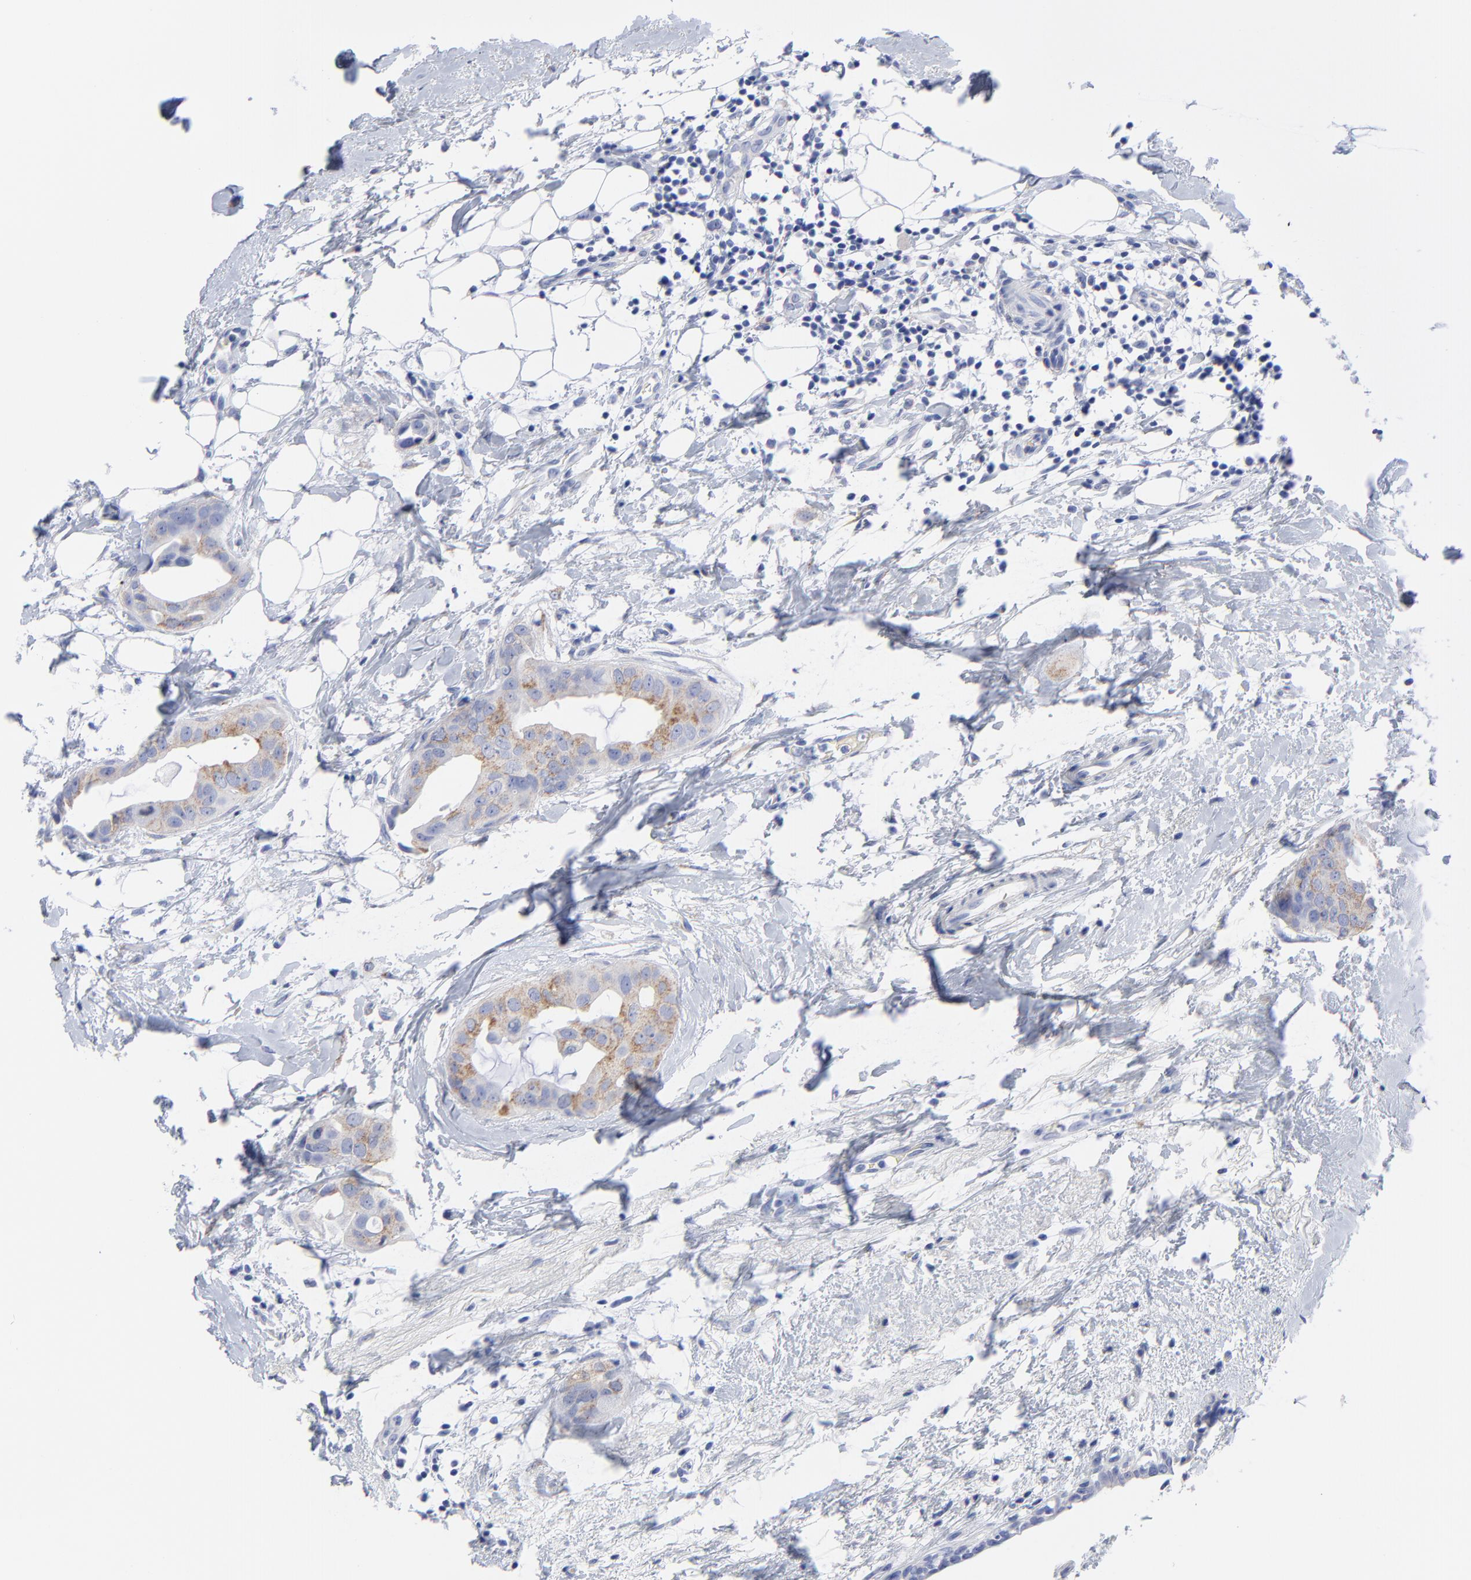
{"staining": {"intensity": "moderate", "quantity": ">75%", "location": "cytoplasmic/membranous"}, "tissue": "breast cancer", "cell_type": "Tumor cells", "image_type": "cancer", "snomed": [{"axis": "morphology", "description": "Duct carcinoma"}, {"axis": "topography", "description": "Breast"}], "caption": "Approximately >75% of tumor cells in human breast cancer (infiltrating ductal carcinoma) show moderate cytoplasmic/membranous protein positivity as visualized by brown immunohistochemical staining.", "gene": "CNTN3", "patient": {"sex": "female", "age": 40}}